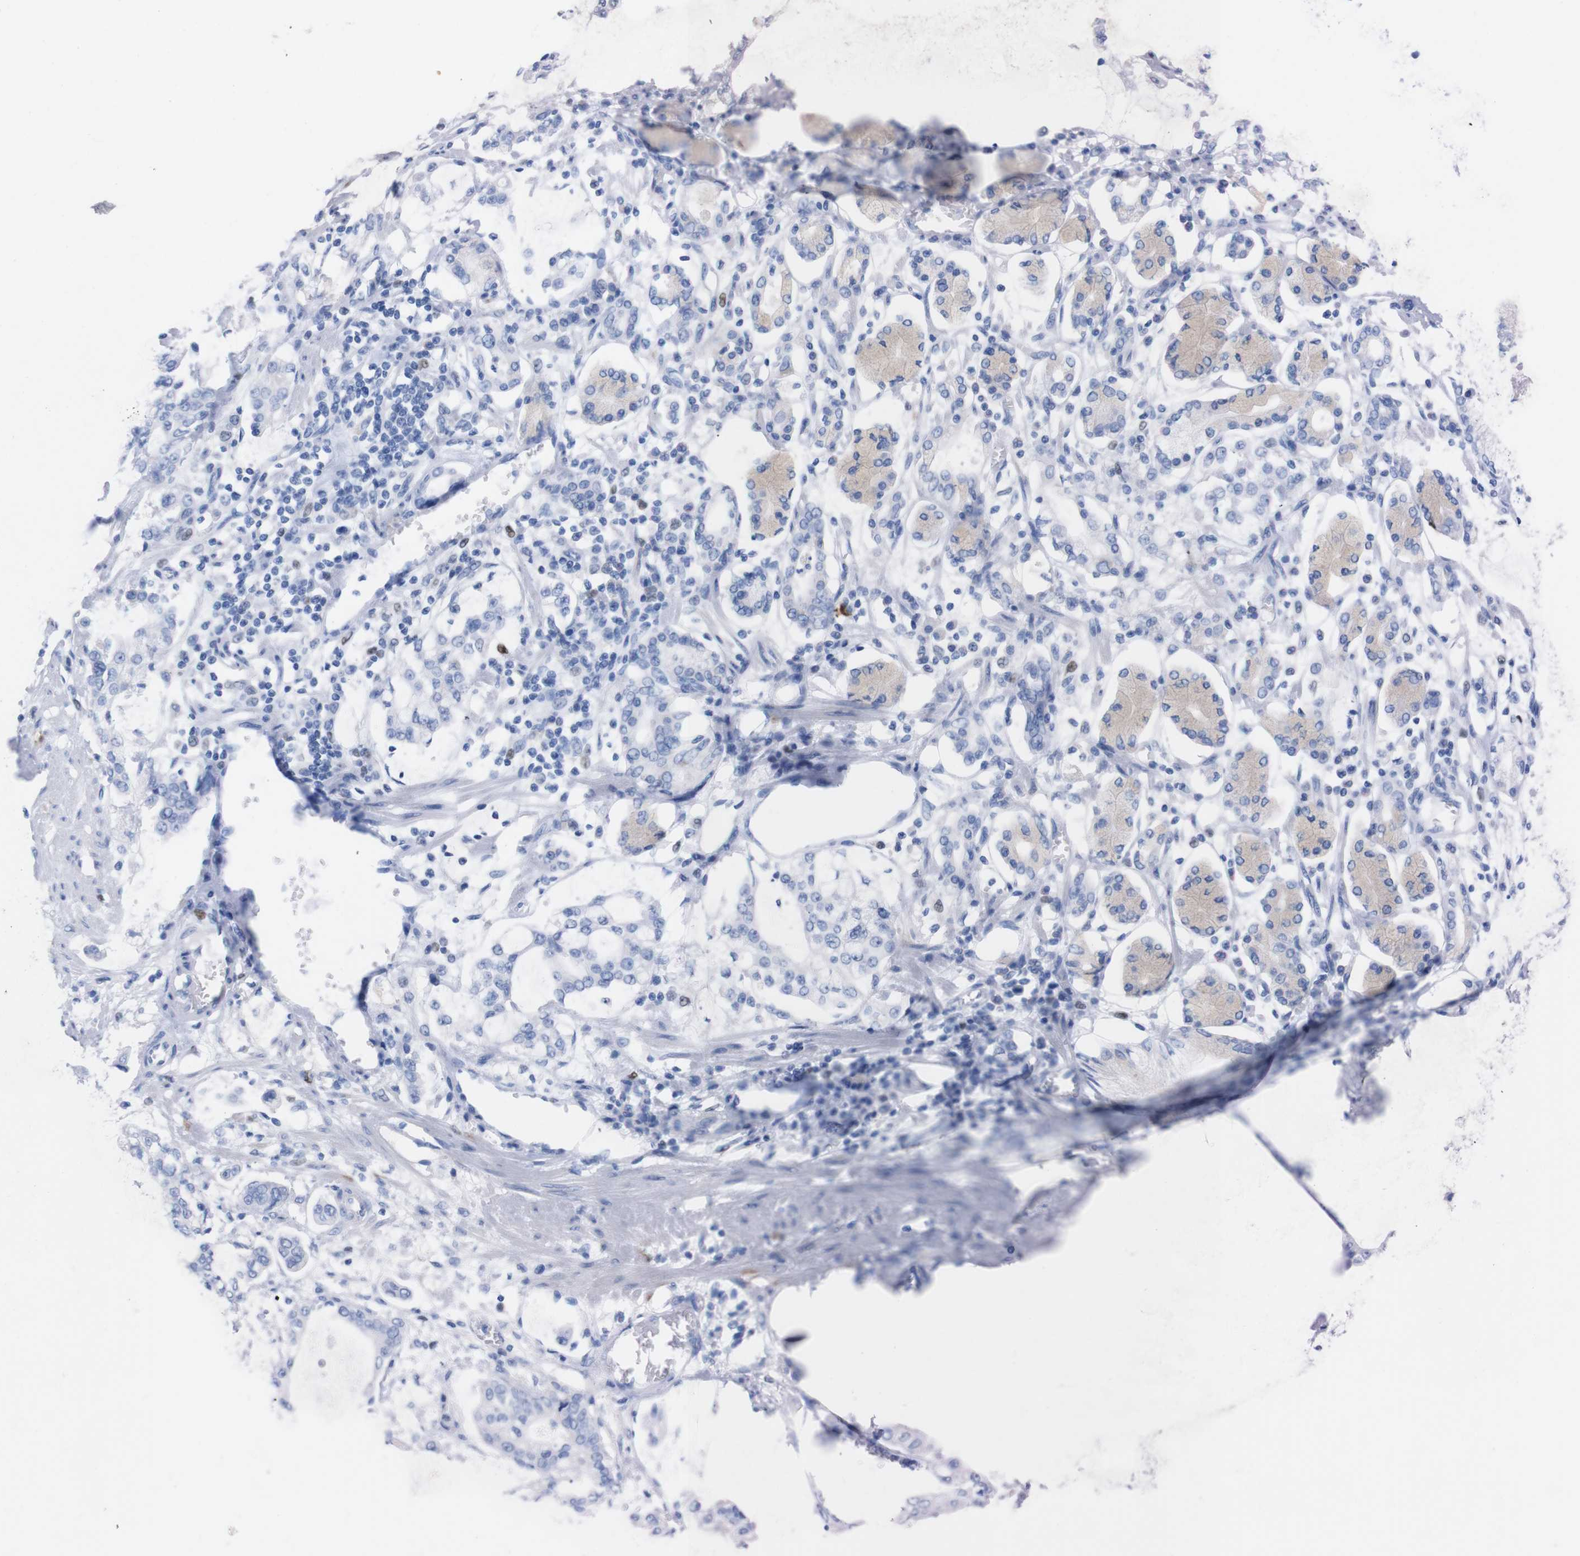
{"staining": {"intensity": "negative", "quantity": "none", "location": "none"}, "tissue": "stomach cancer", "cell_type": "Tumor cells", "image_type": "cancer", "snomed": [{"axis": "morphology", "description": "Adenocarcinoma, NOS"}, {"axis": "topography", "description": "Stomach"}], "caption": "There is no significant expression in tumor cells of stomach cancer (adenocarcinoma).", "gene": "P2RY12", "patient": {"sex": "male", "age": 76}}